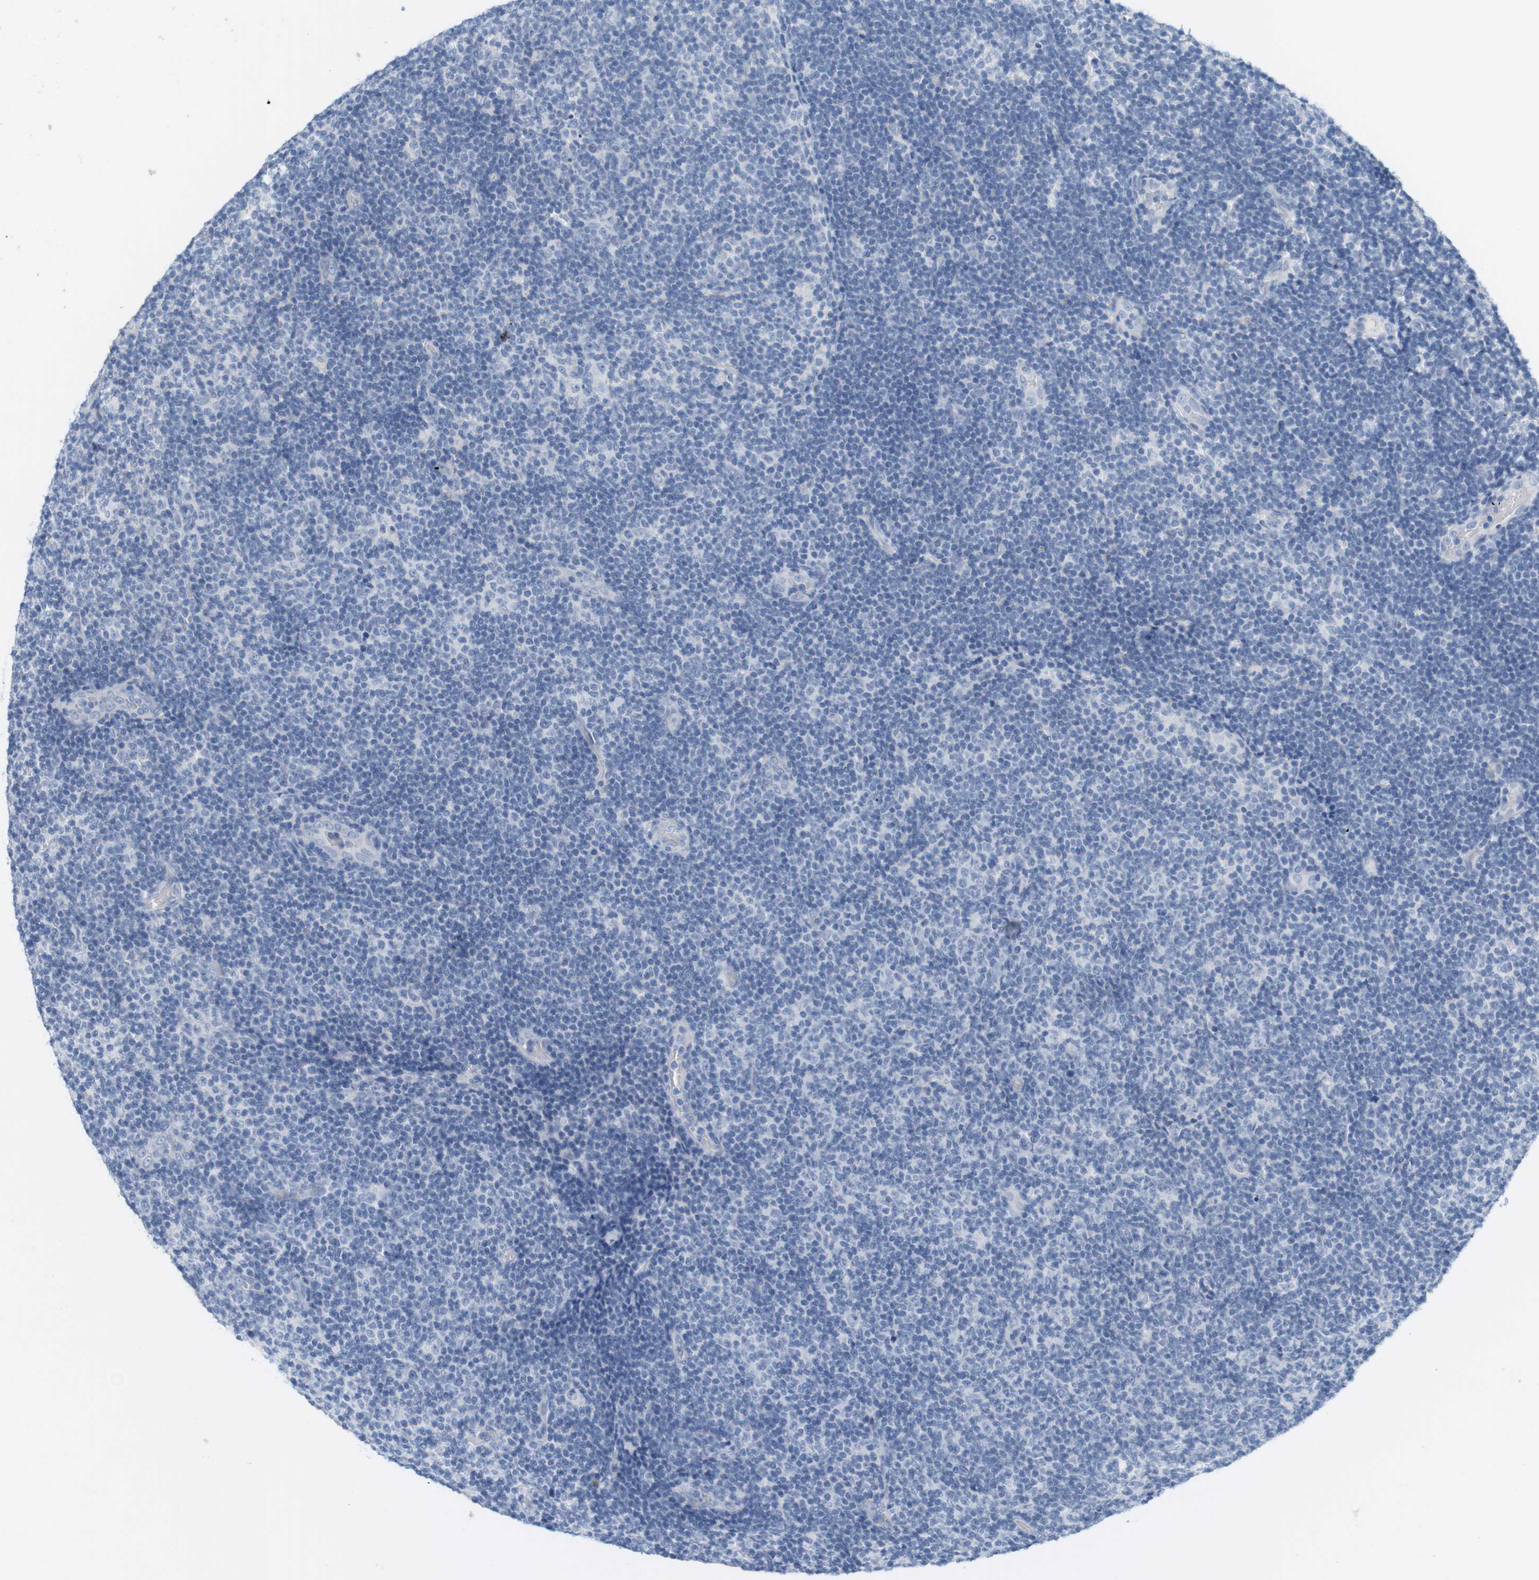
{"staining": {"intensity": "negative", "quantity": "none", "location": "none"}, "tissue": "lymphoma", "cell_type": "Tumor cells", "image_type": "cancer", "snomed": [{"axis": "morphology", "description": "Malignant lymphoma, non-Hodgkin's type, Low grade"}, {"axis": "topography", "description": "Lymph node"}], "caption": "High magnification brightfield microscopy of low-grade malignant lymphoma, non-Hodgkin's type stained with DAB (brown) and counterstained with hematoxylin (blue): tumor cells show no significant staining.", "gene": "RGS9", "patient": {"sex": "male", "age": 83}}